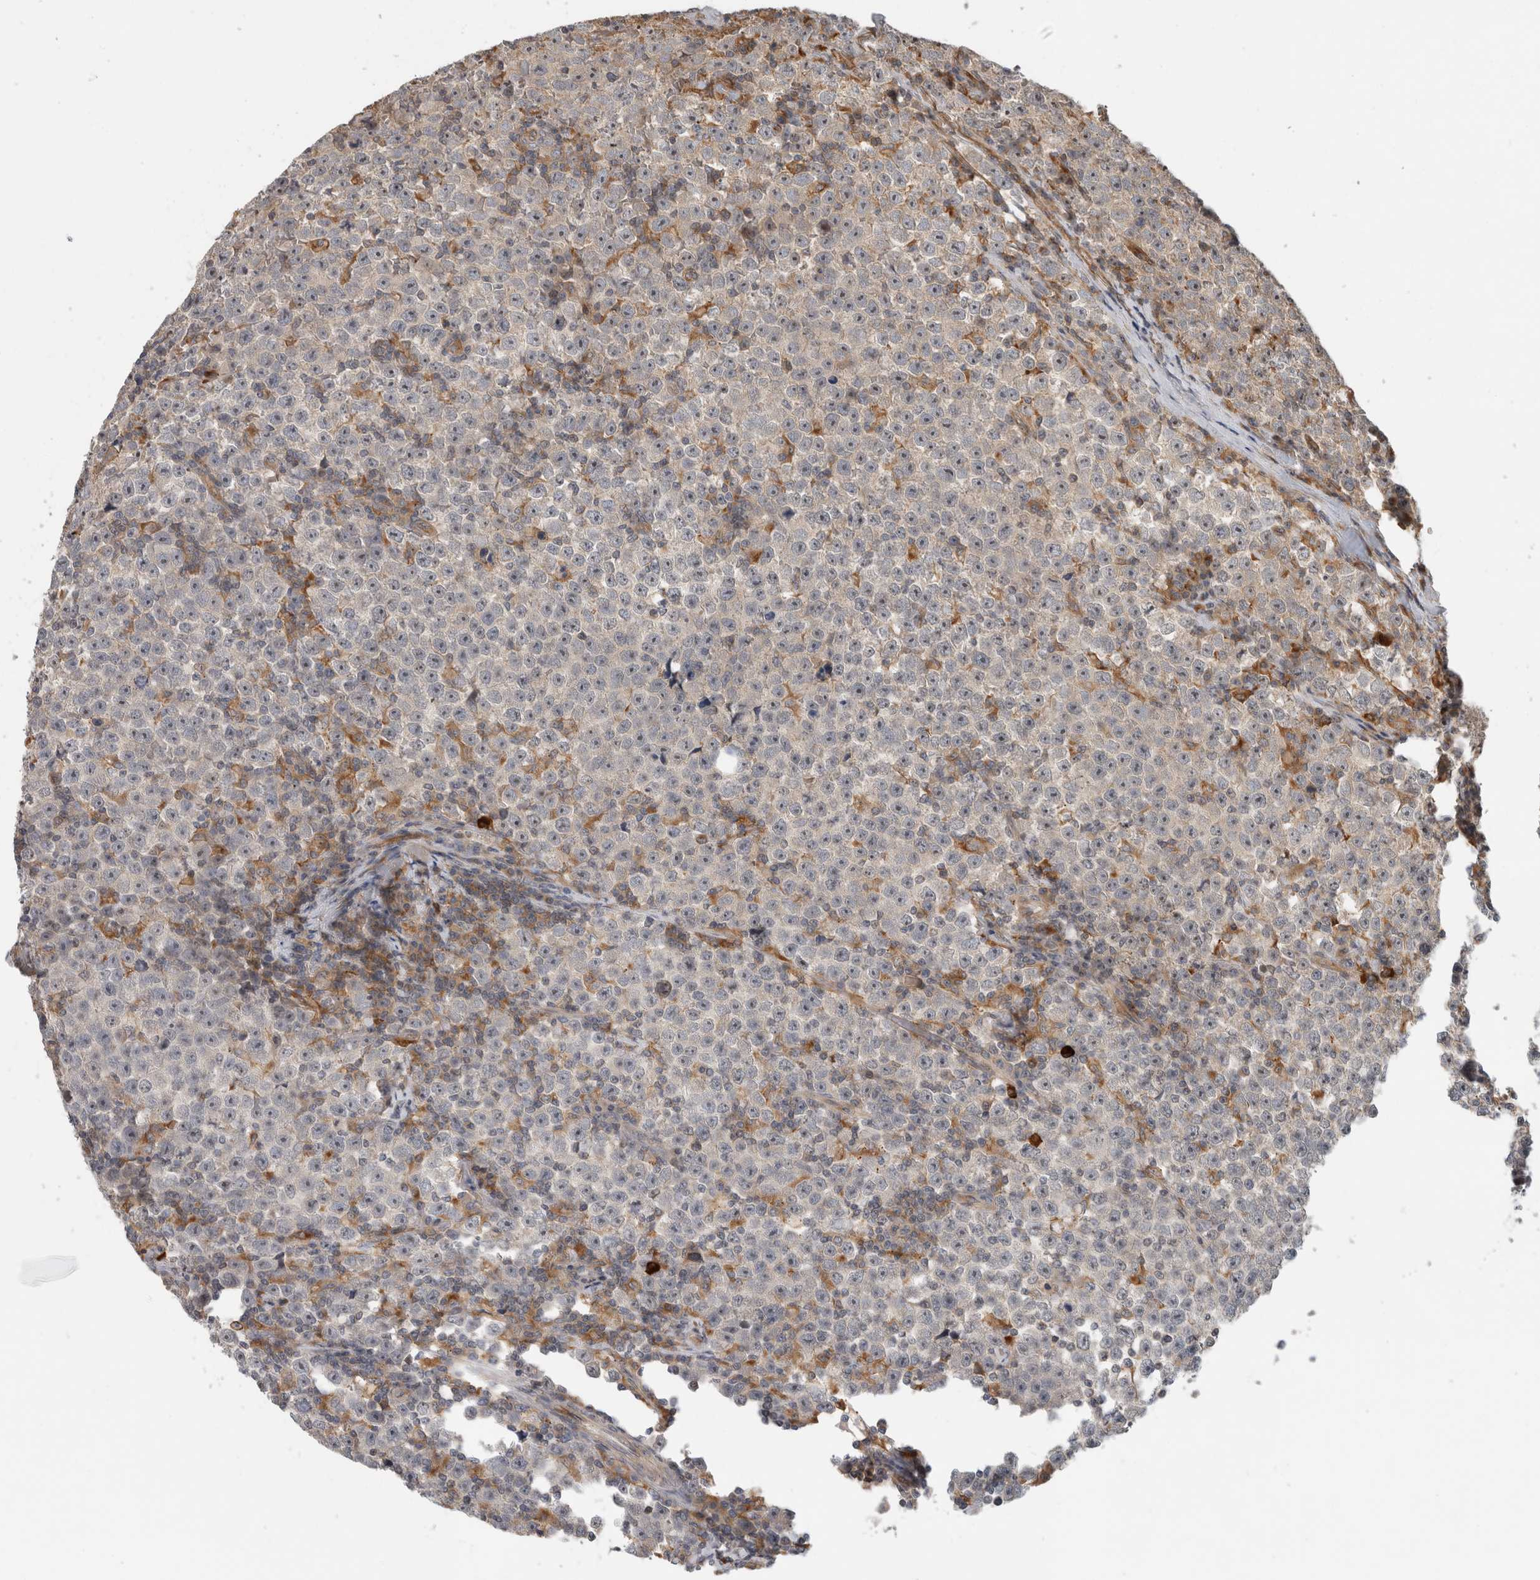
{"staining": {"intensity": "negative", "quantity": "none", "location": "none"}, "tissue": "testis cancer", "cell_type": "Tumor cells", "image_type": "cancer", "snomed": [{"axis": "morphology", "description": "Seminoma, NOS"}, {"axis": "topography", "description": "Testis"}], "caption": "This is a image of immunohistochemistry staining of testis cancer (seminoma), which shows no expression in tumor cells. (DAB (3,3'-diaminobenzidine) immunohistochemistry visualized using brightfield microscopy, high magnification).", "gene": "WASF2", "patient": {"sex": "male", "age": 43}}